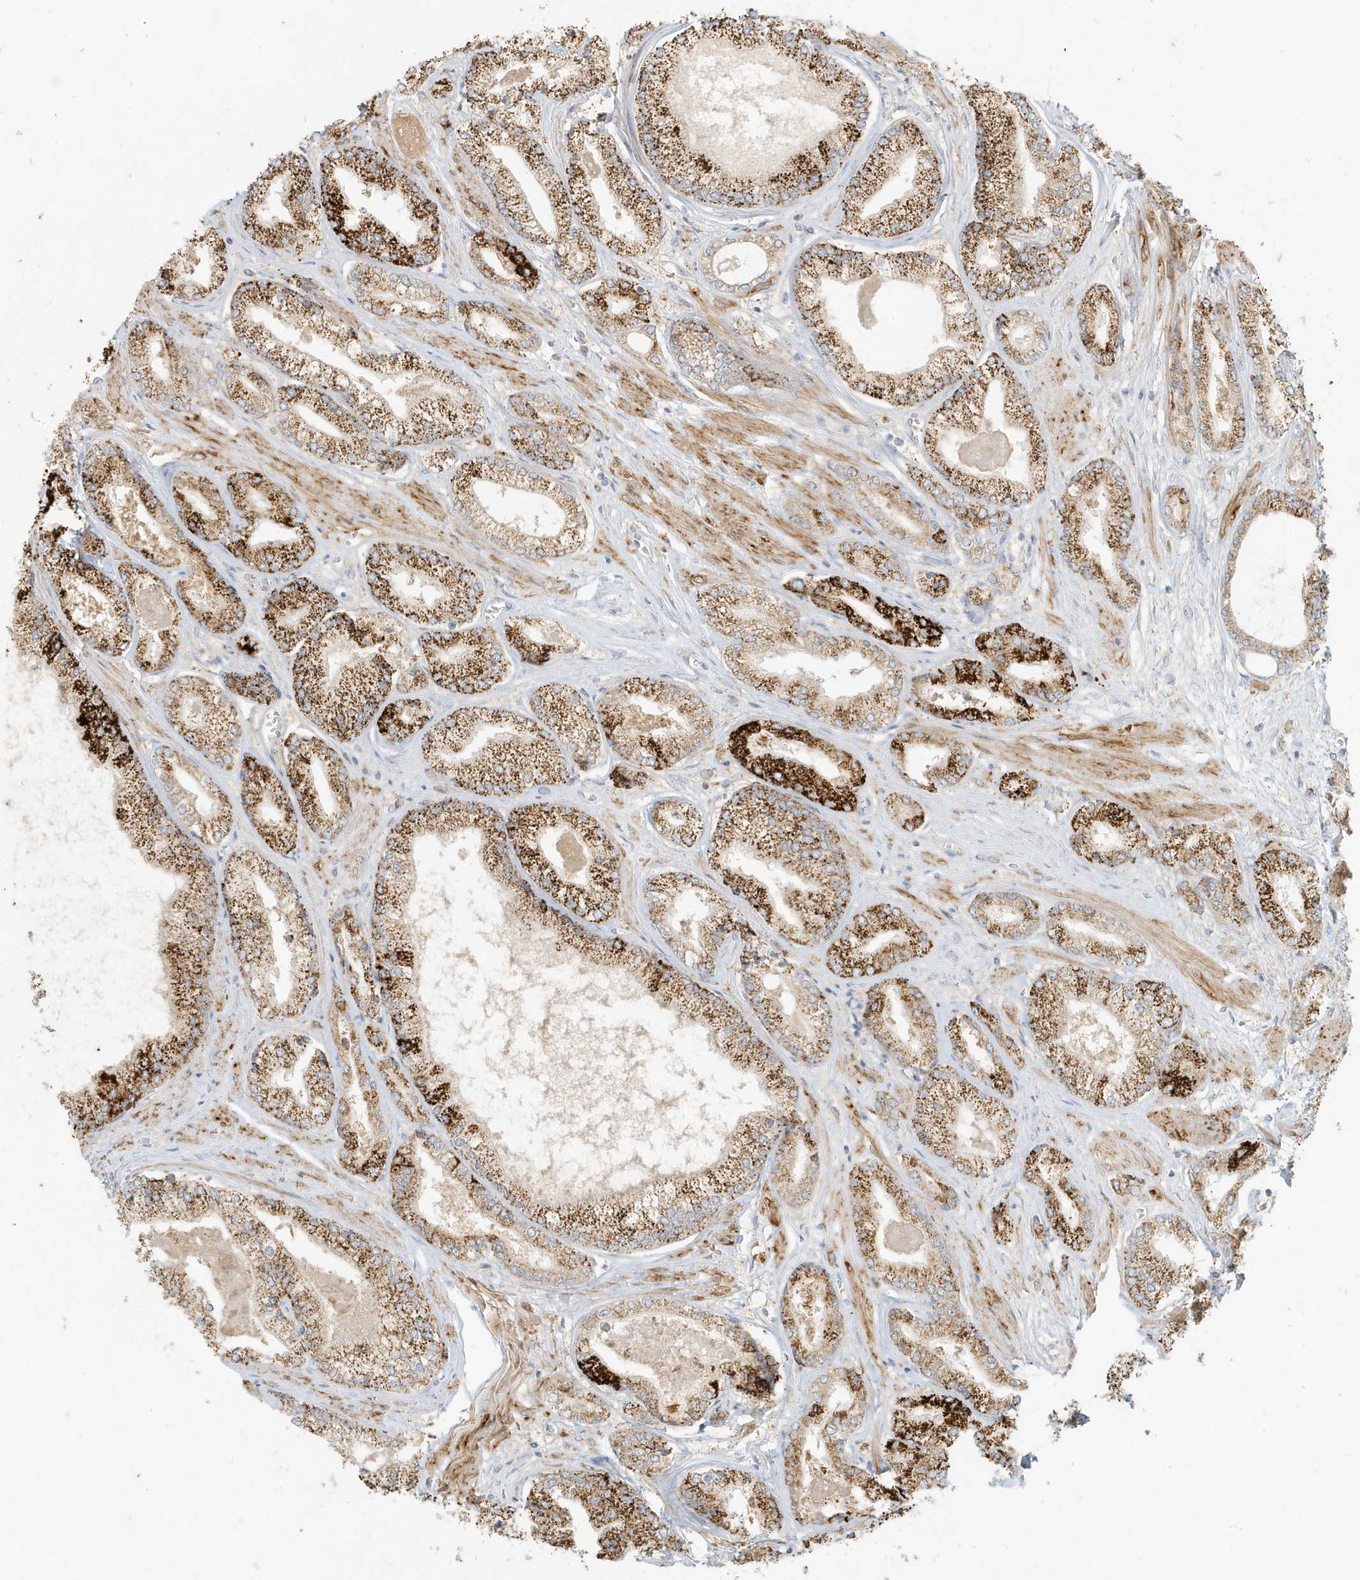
{"staining": {"intensity": "strong", "quantity": ">75%", "location": "cytoplasmic/membranous"}, "tissue": "prostate cancer", "cell_type": "Tumor cells", "image_type": "cancer", "snomed": [{"axis": "morphology", "description": "Adenocarcinoma, Low grade"}, {"axis": "topography", "description": "Prostate"}], "caption": "Tumor cells show high levels of strong cytoplasmic/membranous staining in about >75% of cells in prostate cancer (adenocarcinoma (low-grade)).", "gene": "MCOLN1", "patient": {"sex": "male", "age": 60}}